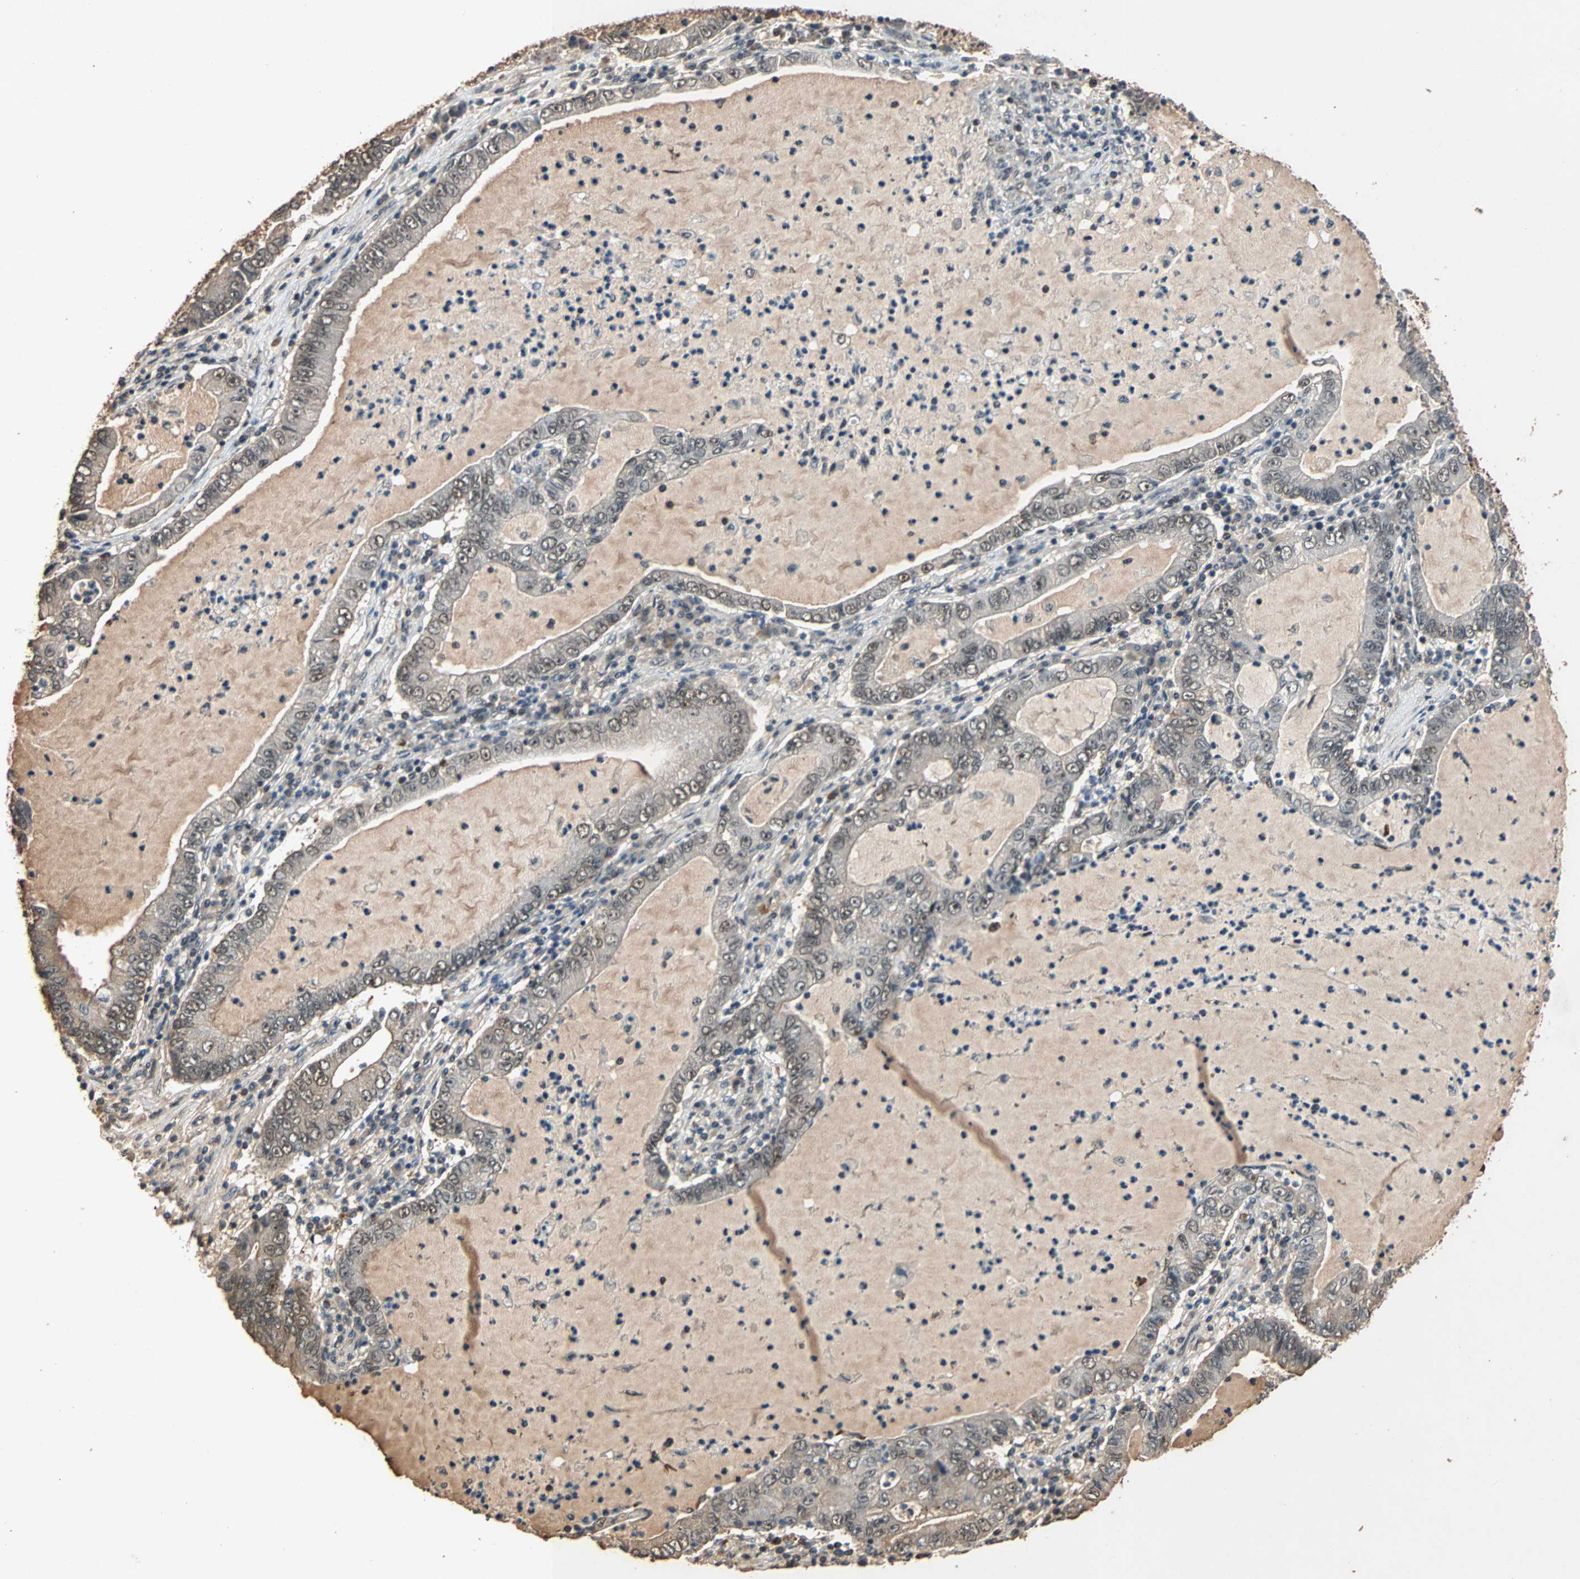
{"staining": {"intensity": "moderate", "quantity": "25%-75%", "location": "cytoplasmic/membranous,nuclear"}, "tissue": "lung cancer", "cell_type": "Tumor cells", "image_type": "cancer", "snomed": [{"axis": "morphology", "description": "Adenocarcinoma, NOS"}, {"axis": "topography", "description": "Lung"}], "caption": "Lung cancer was stained to show a protein in brown. There is medium levels of moderate cytoplasmic/membranous and nuclear expression in about 25%-75% of tumor cells. Using DAB (3,3'-diaminobenzidine) (brown) and hematoxylin (blue) stains, captured at high magnification using brightfield microscopy.", "gene": "CDC5L", "patient": {"sex": "female", "age": 51}}